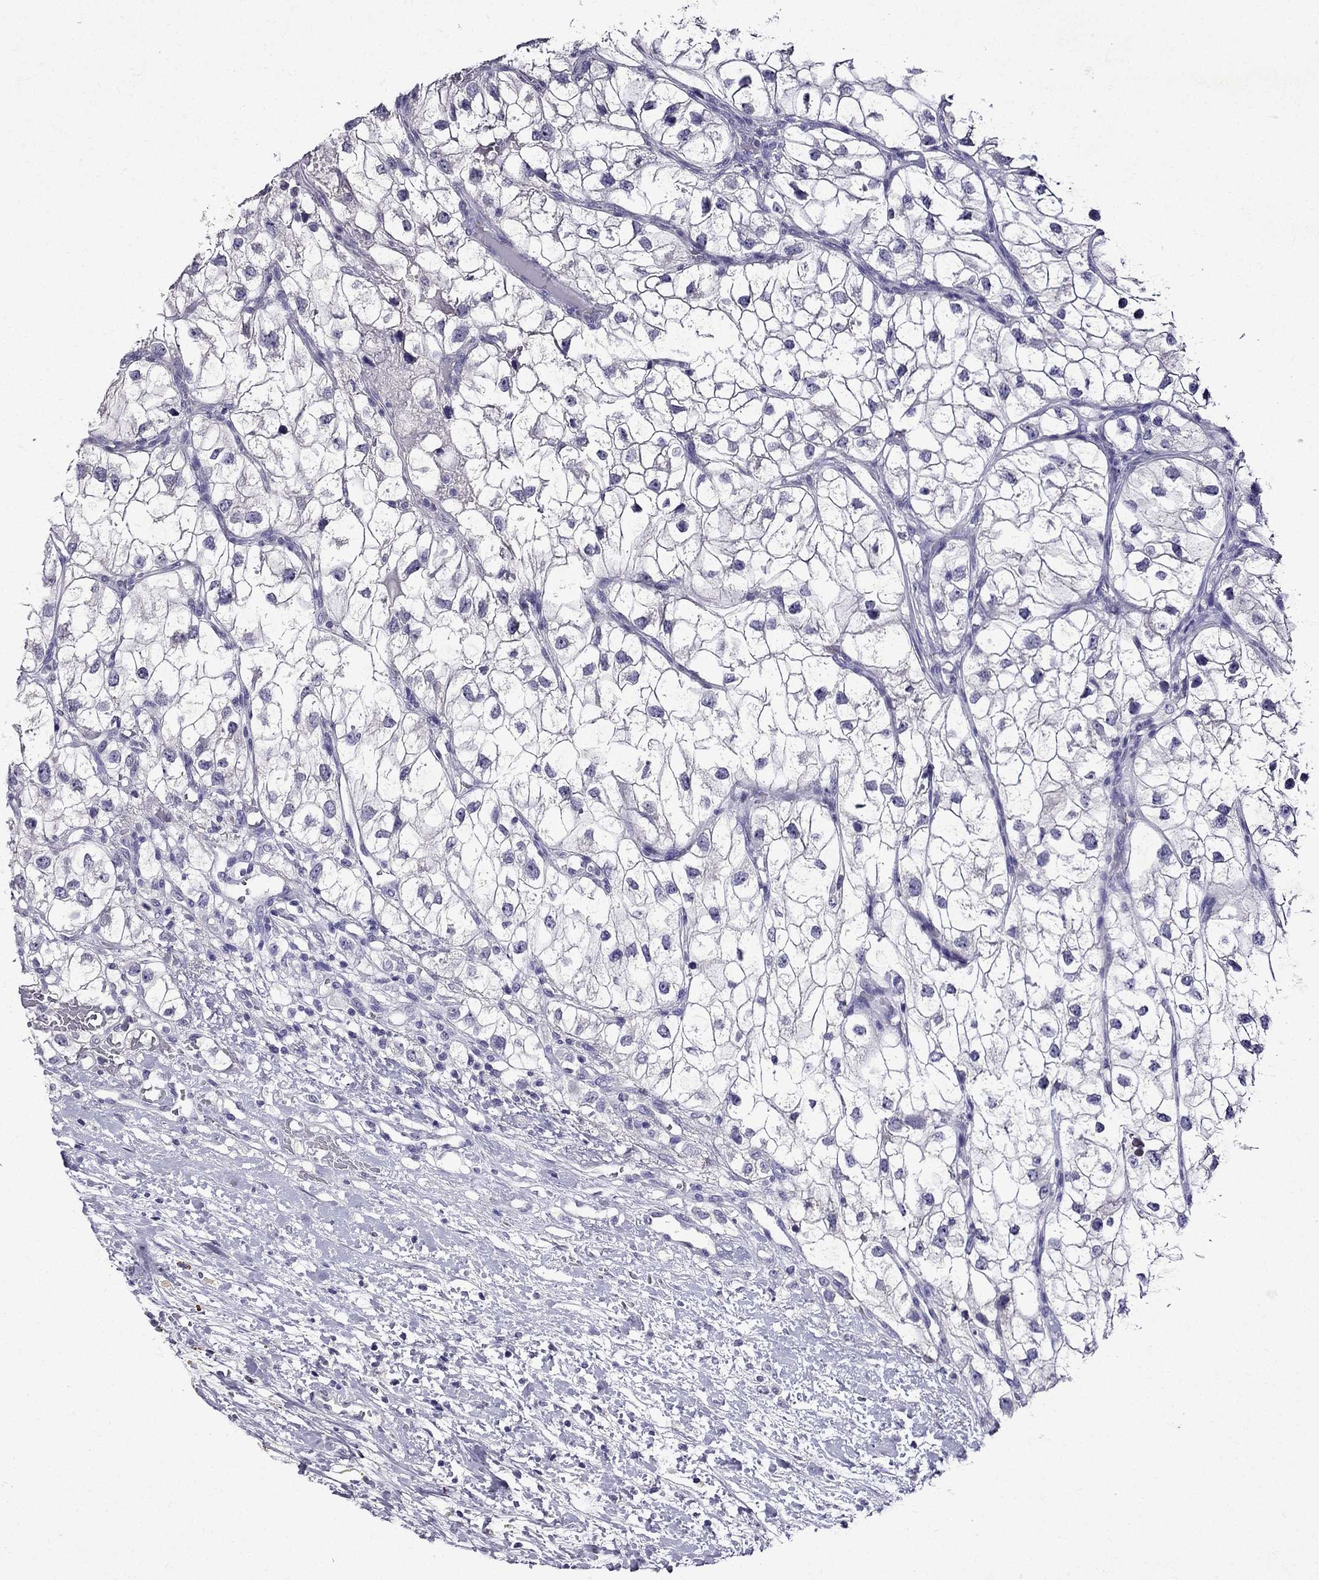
{"staining": {"intensity": "negative", "quantity": "none", "location": "none"}, "tissue": "renal cancer", "cell_type": "Tumor cells", "image_type": "cancer", "snomed": [{"axis": "morphology", "description": "Adenocarcinoma, NOS"}, {"axis": "topography", "description": "Kidney"}], "caption": "Tumor cells are negative for protein expression in human adenocarcinoma (renal).", "gene": "DNAH17", "patient": {"sex": "male", "age": 59}}